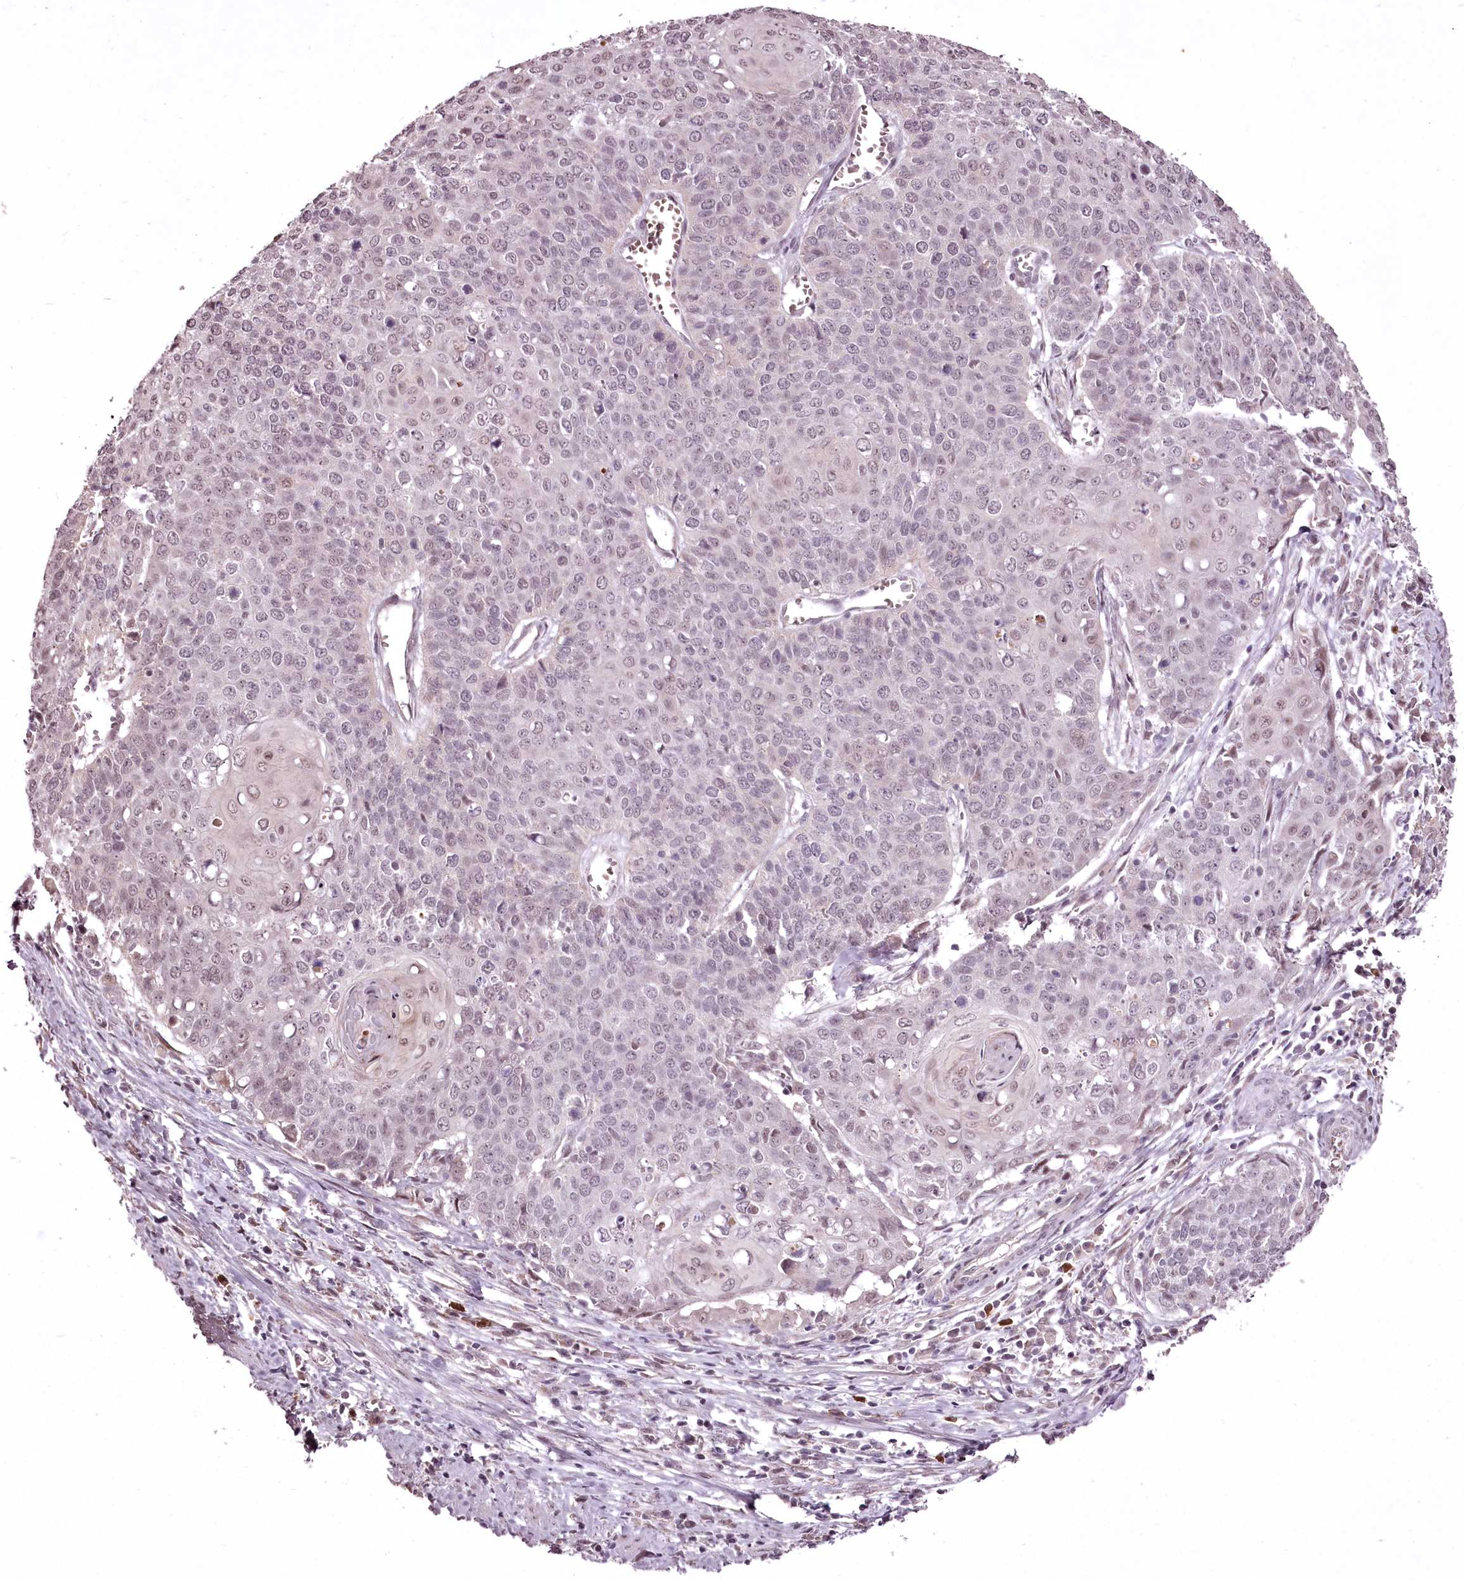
{"staining": {"intensity": "negative", "quantity": "none", "location": "none"}, "tissue": "cervical cancer", "cell_type": "Tumor cells", "image_type": "cancer", "snomed": [{"axis": "morphology", "description": "Squamous cell carcinoma, NOS"}, {"axis": "topography", "description": "Cervix"}], "caption": "Cervical cancer (squamous cell carcinoma) was stained to show a protein in brown. There is no significant expression in tumor cells.", "gene": "ADRA1D", "patient": {"sex": "female", "age": 39}}